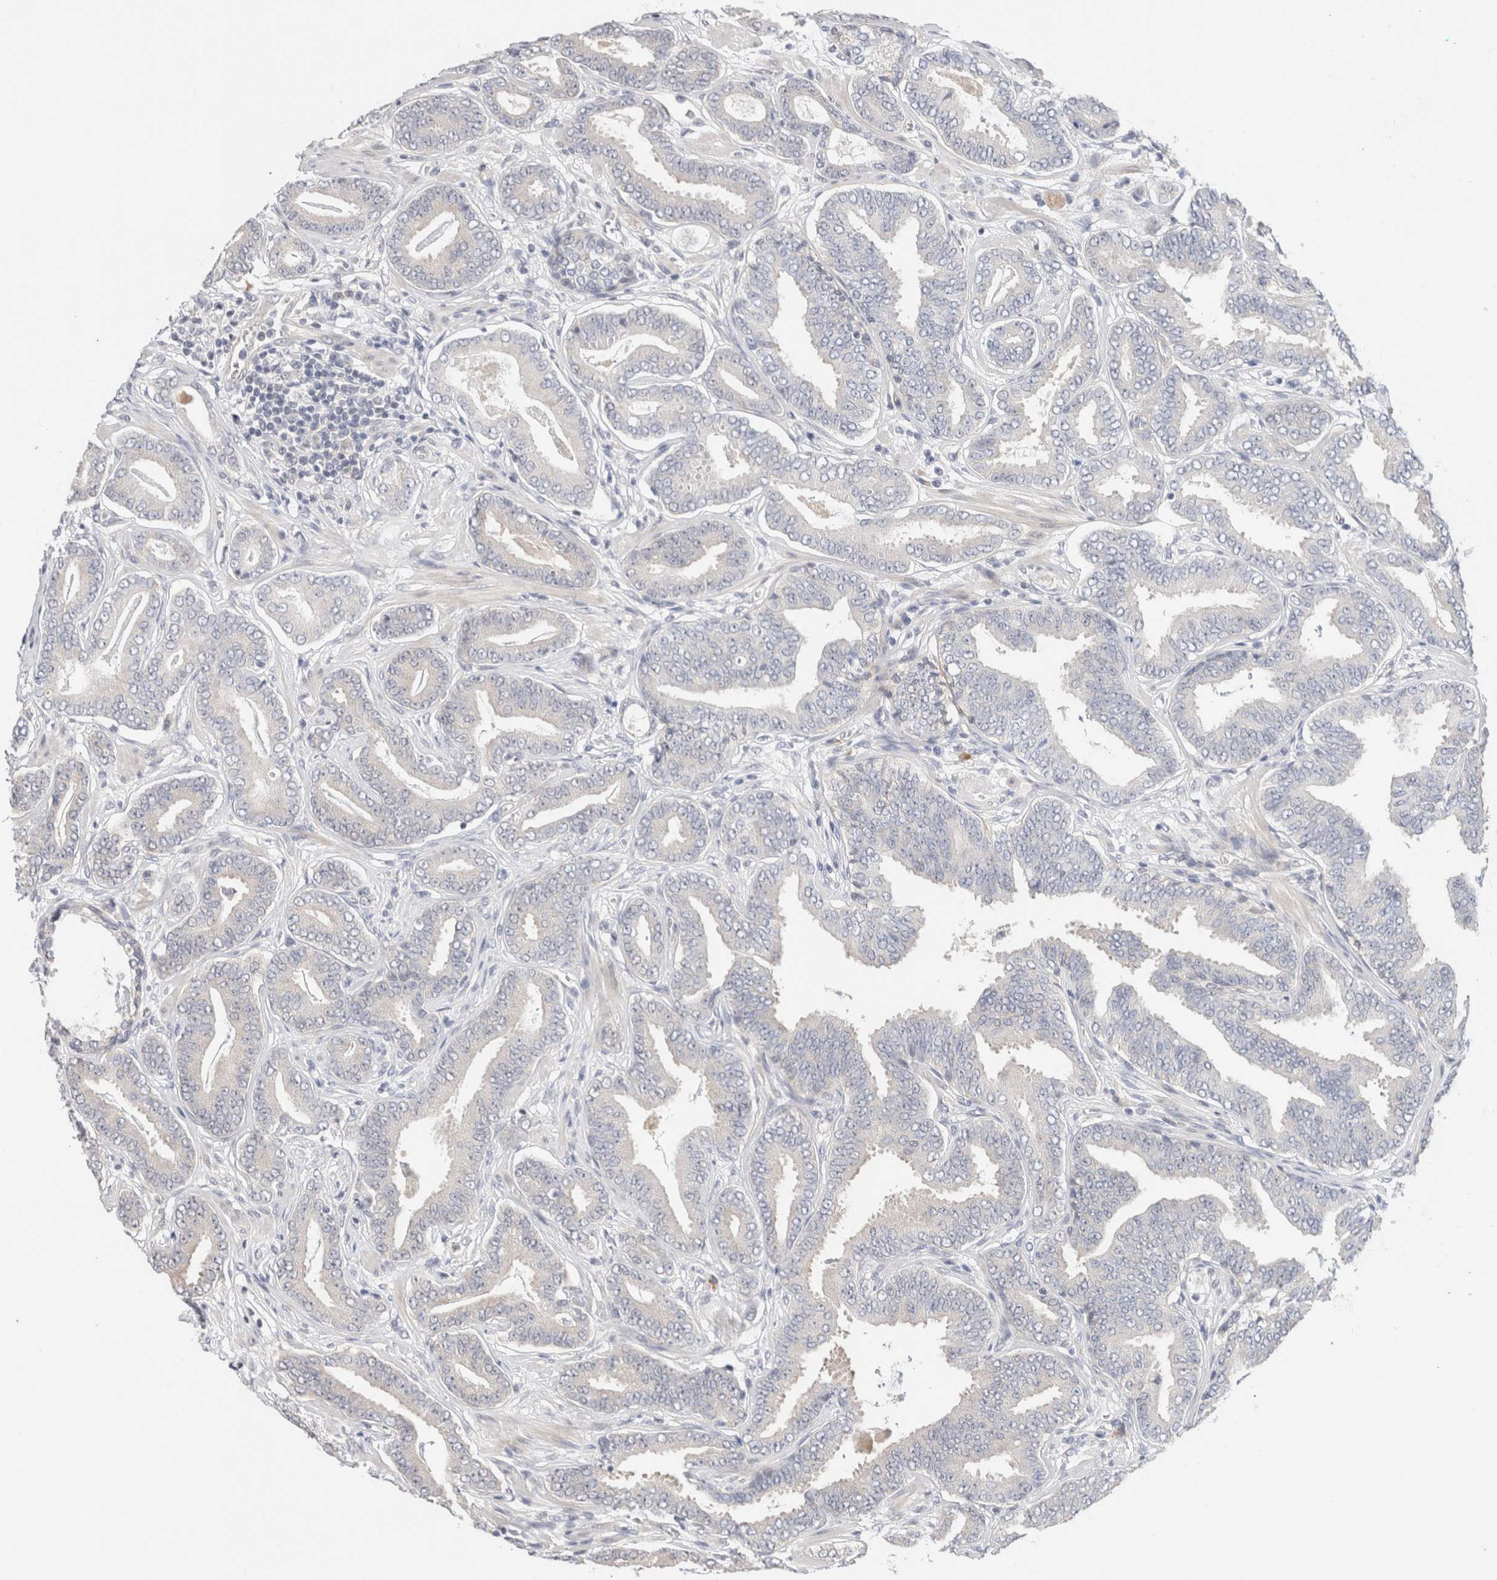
{"staining": {"intensity": "negative", "quantity": "none", "location": "none"}, "tissue": "prostate cancer", "cell_type": "Tumor cells", "image_type": "cancer", "snomed": [{"axis": "morphology", "description": "Adenocarcinoma, Low grade"}, {"axis": "topography", "description": "Prostate"}], "caption": "A photomicrograph of low-grade adenocarcinoma (prostate) stained for a protein shows no brown staining in tumor cells.", "gene": "SPRTN", "patient": {"sex": "male", "age": 62}}